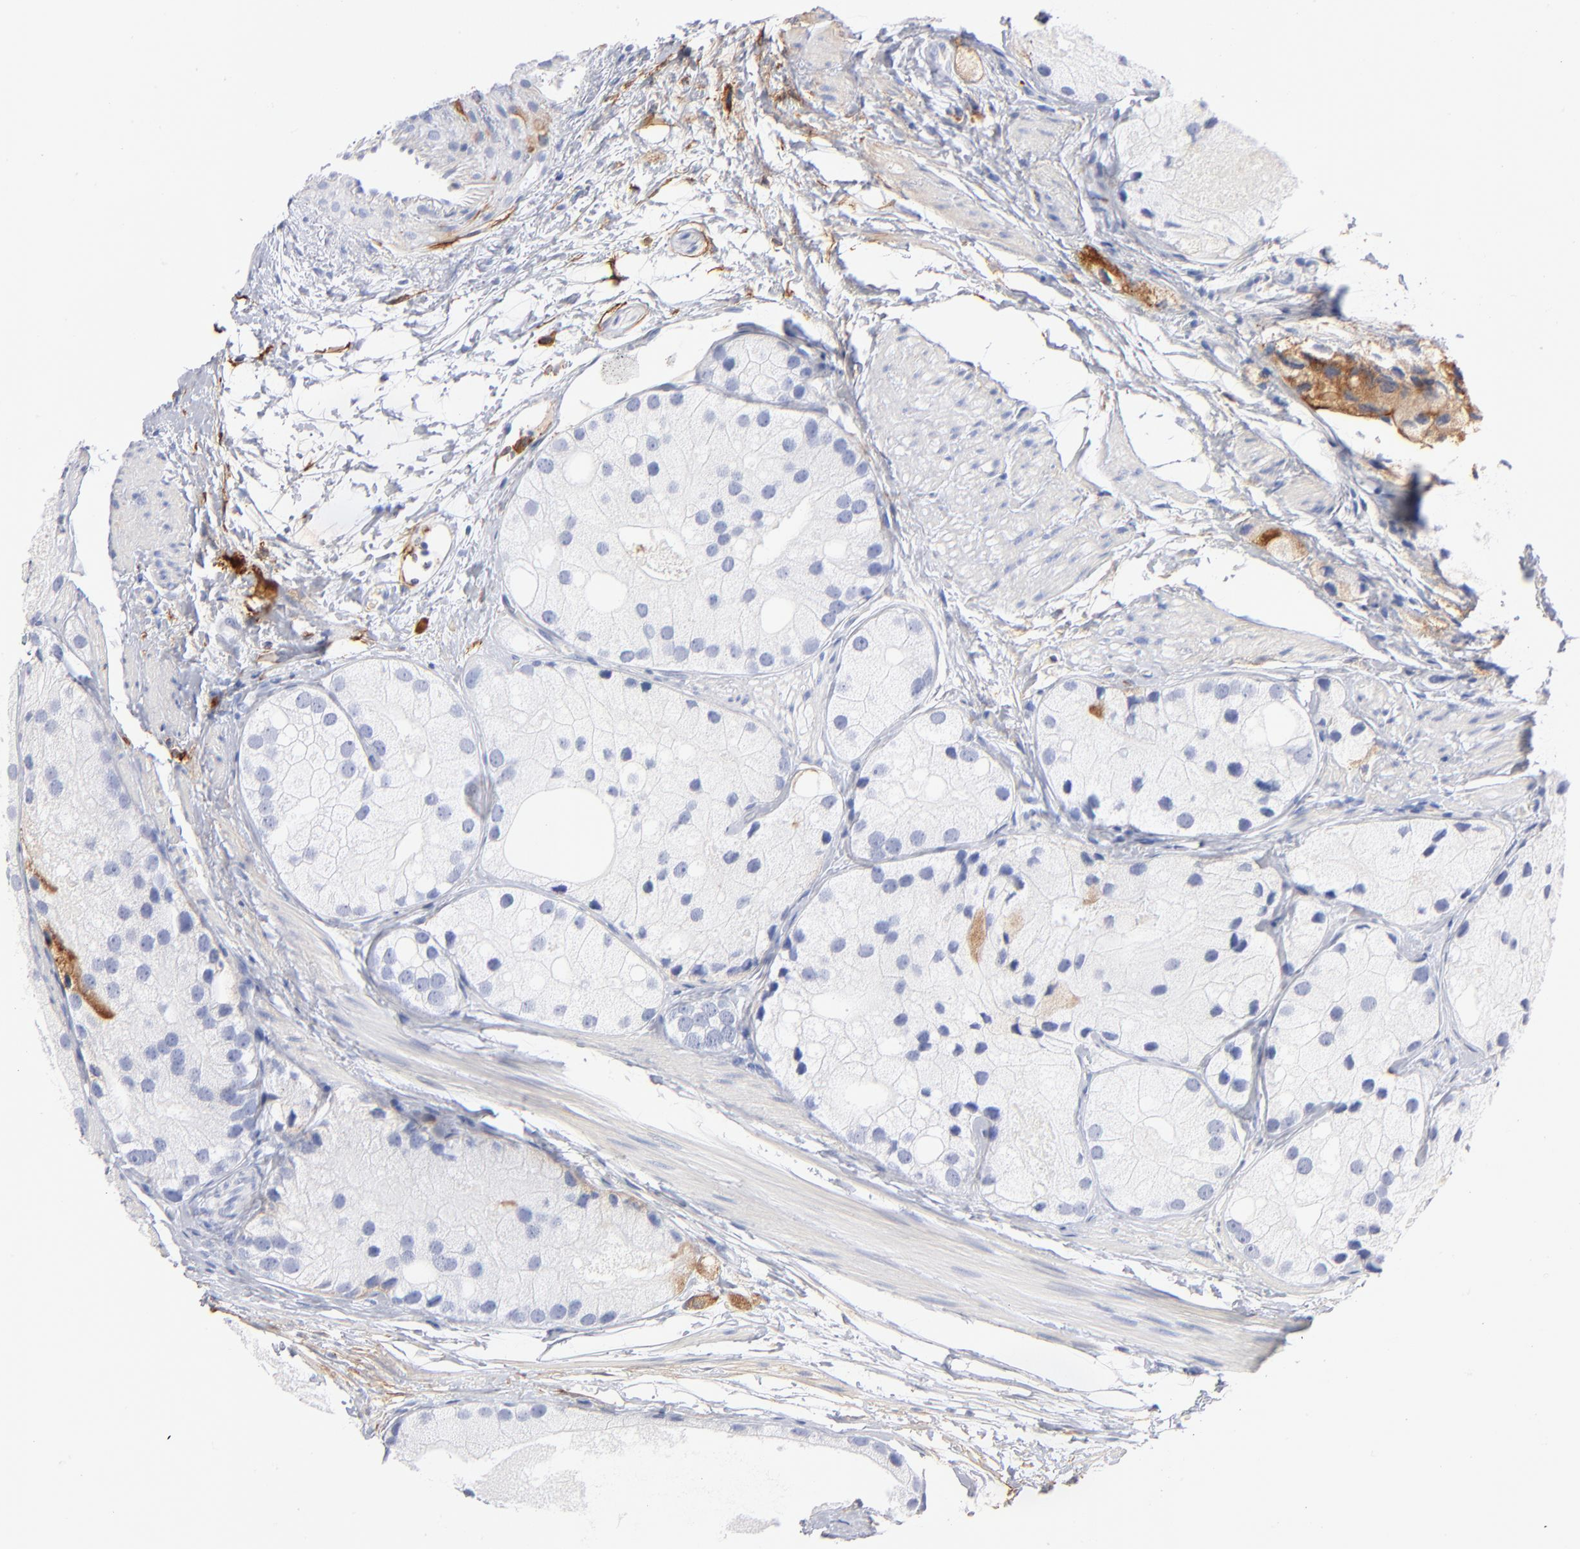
{"staining": {"intensity": "weak", "quantity": "<25%", "location": "cytoplasmic/membranous"}, "tissue": "prostate cancer", "cell_type": "Tumor cells", "image_type": "cancer", "snomed": [{"axis": "morphology", "description": "Adenocarcinoma, Low grade"}, {"axis": "topography", "description": "Prostate"}], "caption": "This is a photomicrograph of immunohistochemistry (IHC) staining of prostate cancer, which shows no positivity in tumor cells.", "gene": "APOH", "patient": {"sex": "male", "age": 69}}